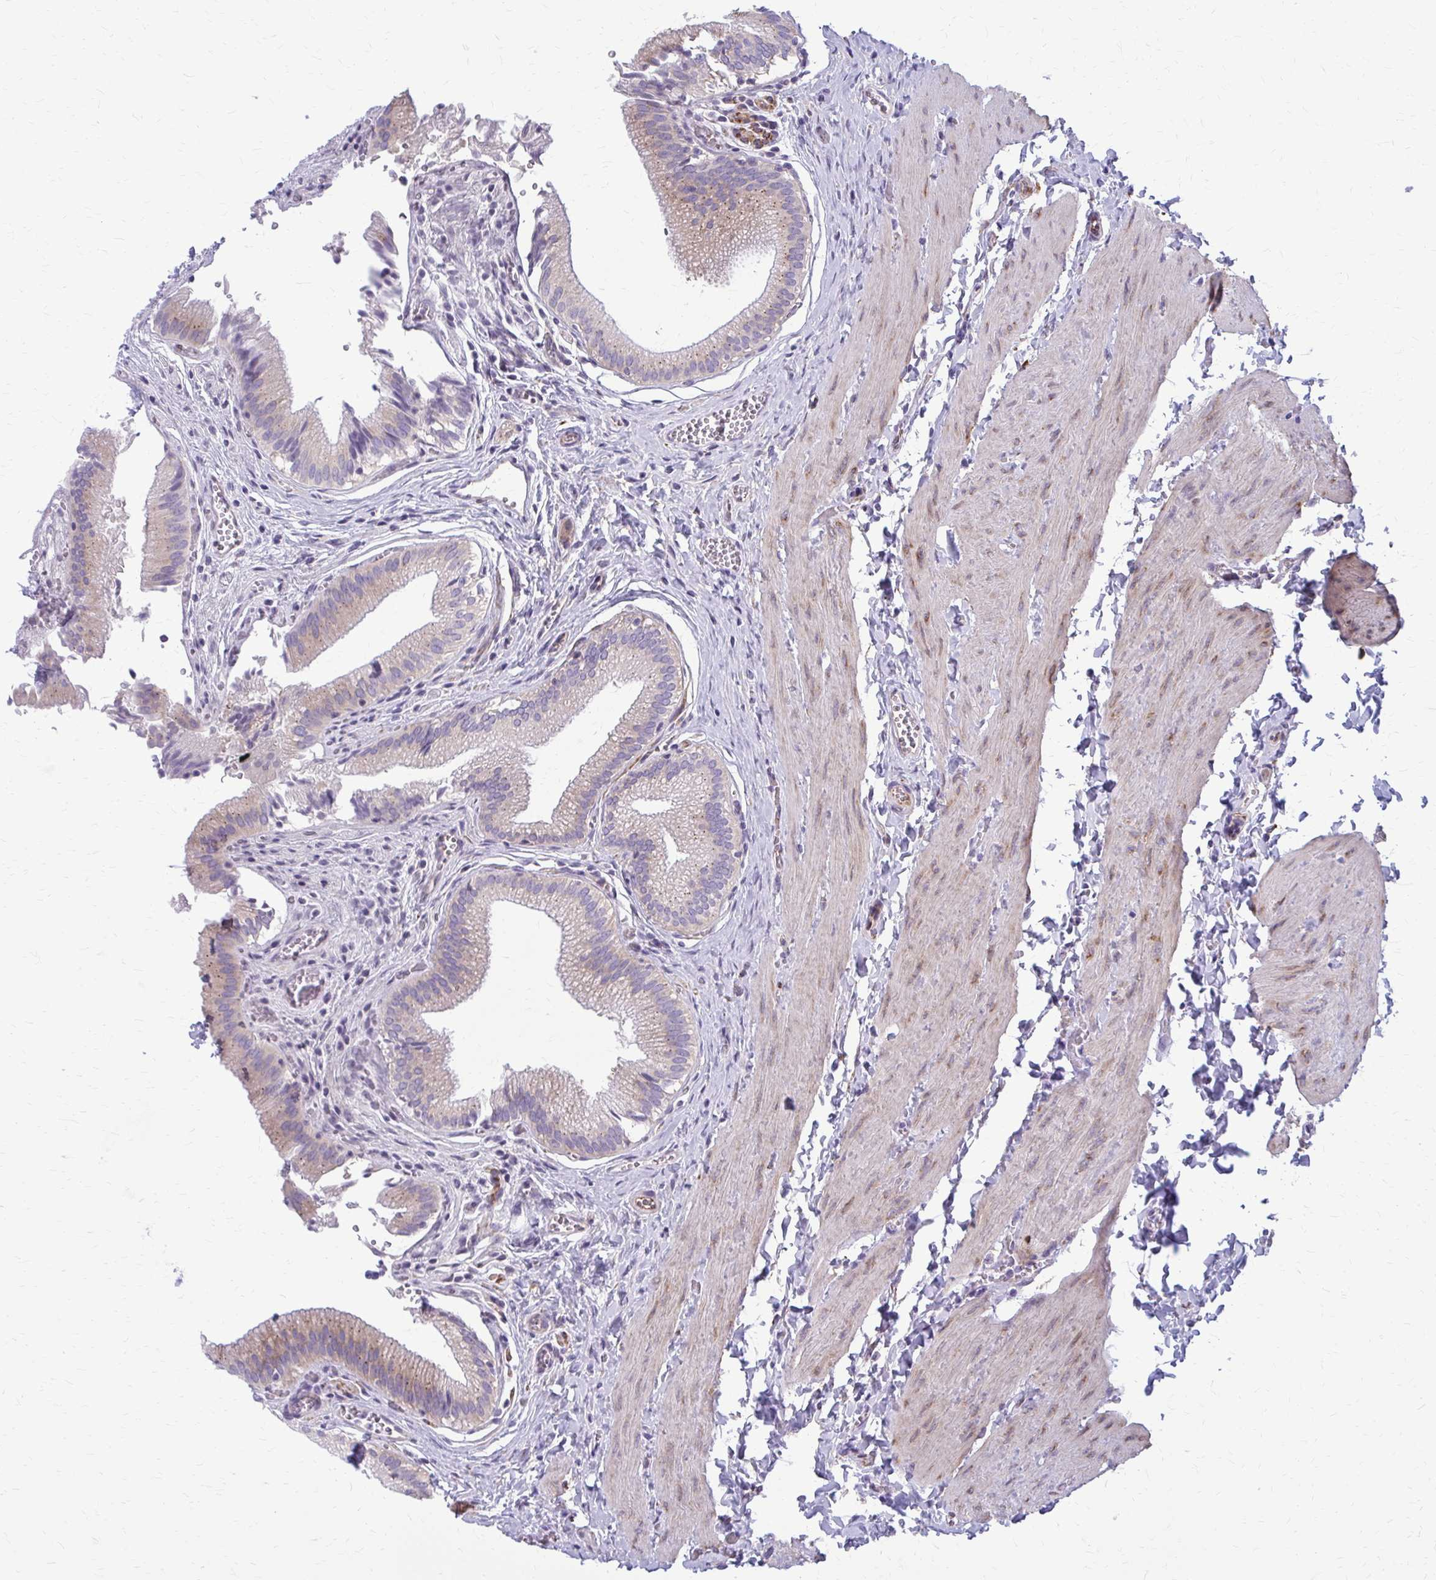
{"staining": {"intensity": "moderate", "quantity": "25%-75%", "location": "cytoplasmic/membranous"}, "tissue": "gallbladder", "cell_type": "Glandular cells", "image_type": "normal", "snomed": [{"axis": "morphology", "description": "Normal tissue, NOS"}, {"axis": "topography", "description": "Gallbladder"}, {"axis": "topography", "description": "Peripheral nerve tissue"}], "caption": "IHC (DAB) staining of unremarkable human gallbladder exhibits moderate cytoplasmic/membranous protein staining in about 25%-75% of glandular cells. The staining is performed using DAB brown chromogen to label protein expression. The nuclei are counter-stained blue using hematoxylin.", "gene": "DEPP1", "patient": {"sex": "male", "age": 17}}